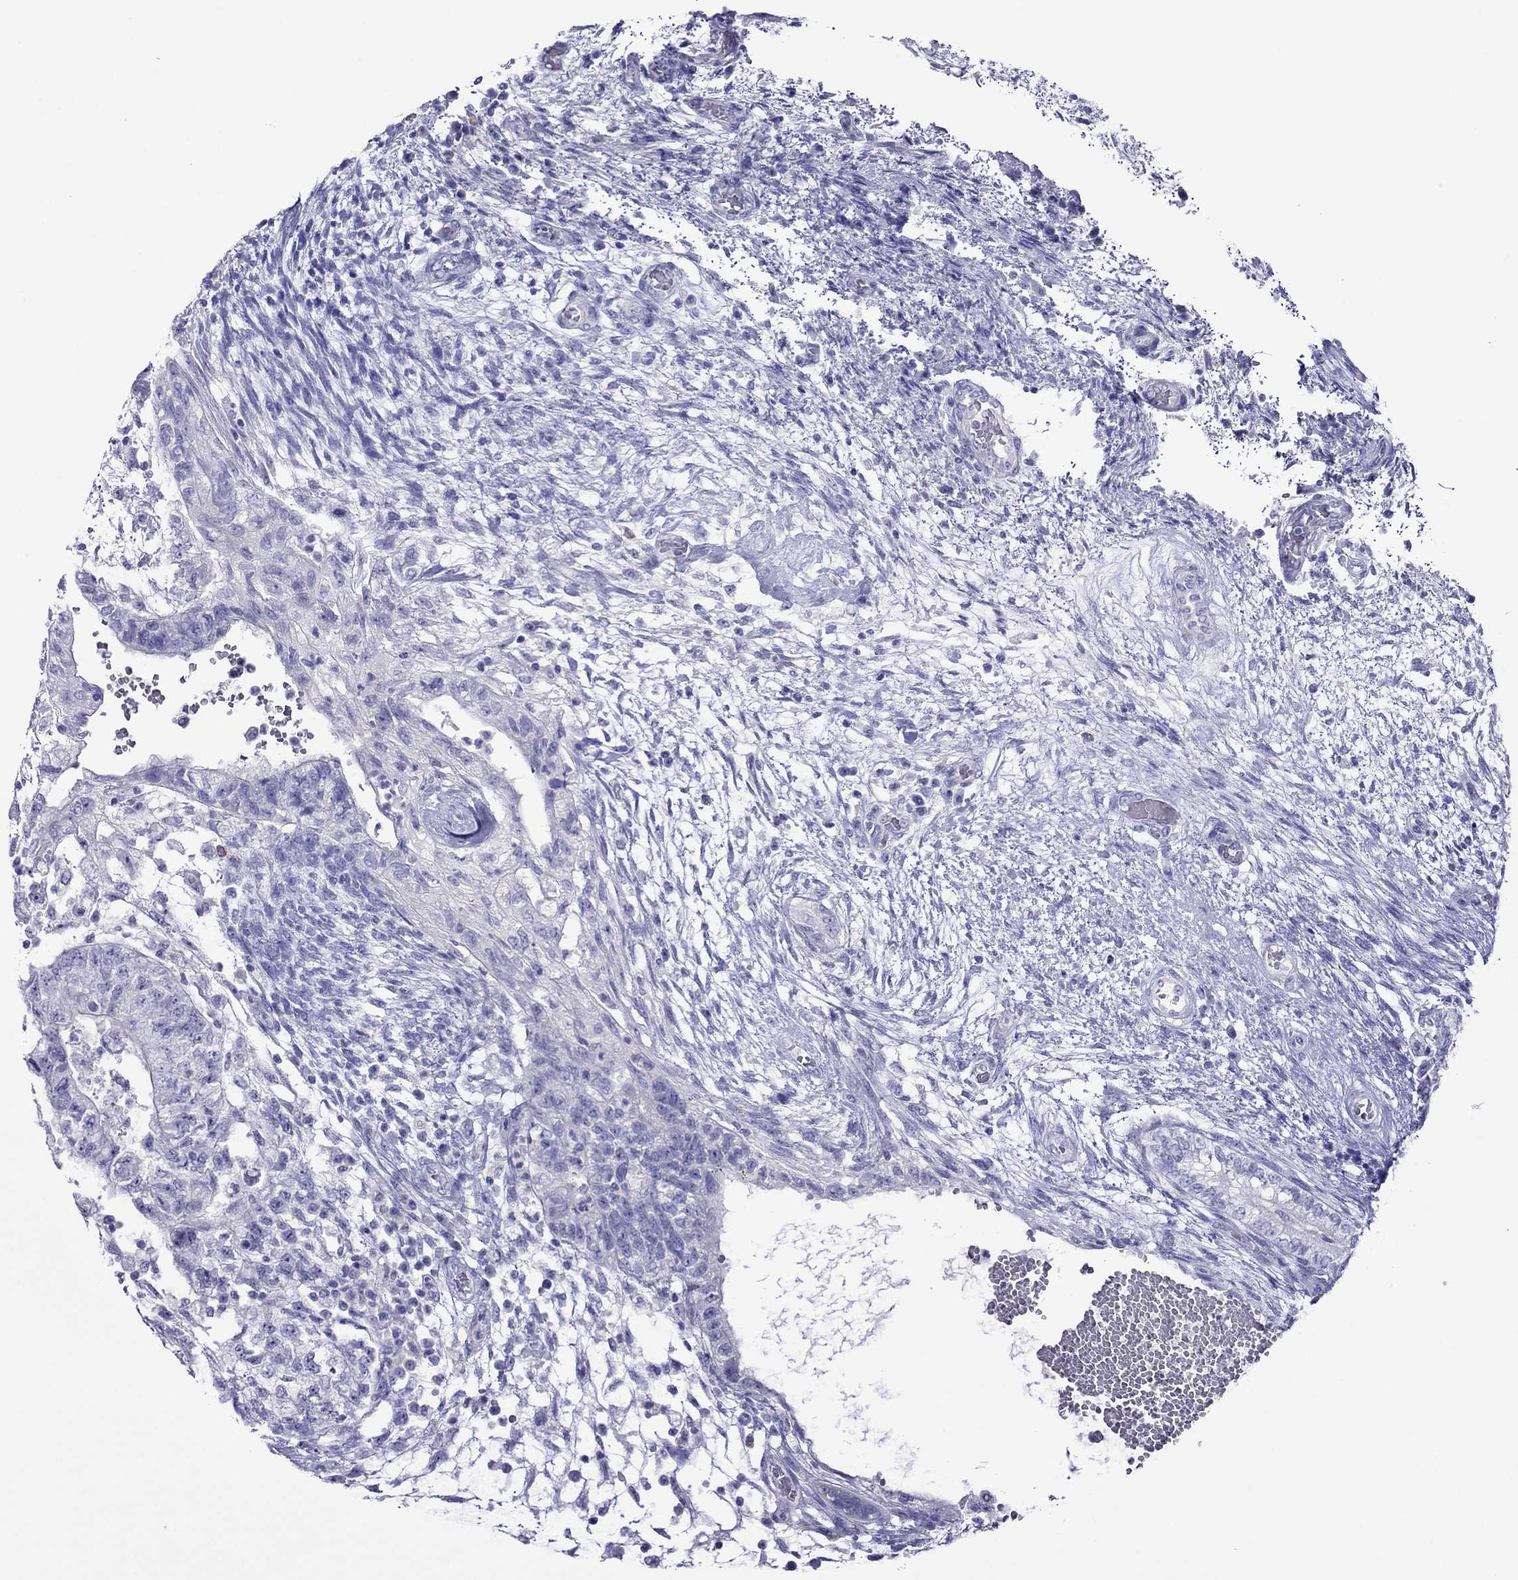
{"staining": {"intensity": "negative", "quantity": "none", "location": "none"}, "tissue": "testis cancer", "cell_type": "Tumor cells", "image_type": "cancer", "snomed": [{"axis": "morphology", "description": "Normal tissue, NOS"}, {"axis": "morphology", "description": "Carcinoma, Embryonal, NOS"}, {"axis": "topography", "description": "Testis"}, {"axis": "topography", "description": "Epididymis"}], "caption": "Testis cancer stained for a protein using immunohistochemistry demonstrates no positivity tumor cells.", "gene": "PCDHA6", "patient": {"sex": "male", "age": 32}}